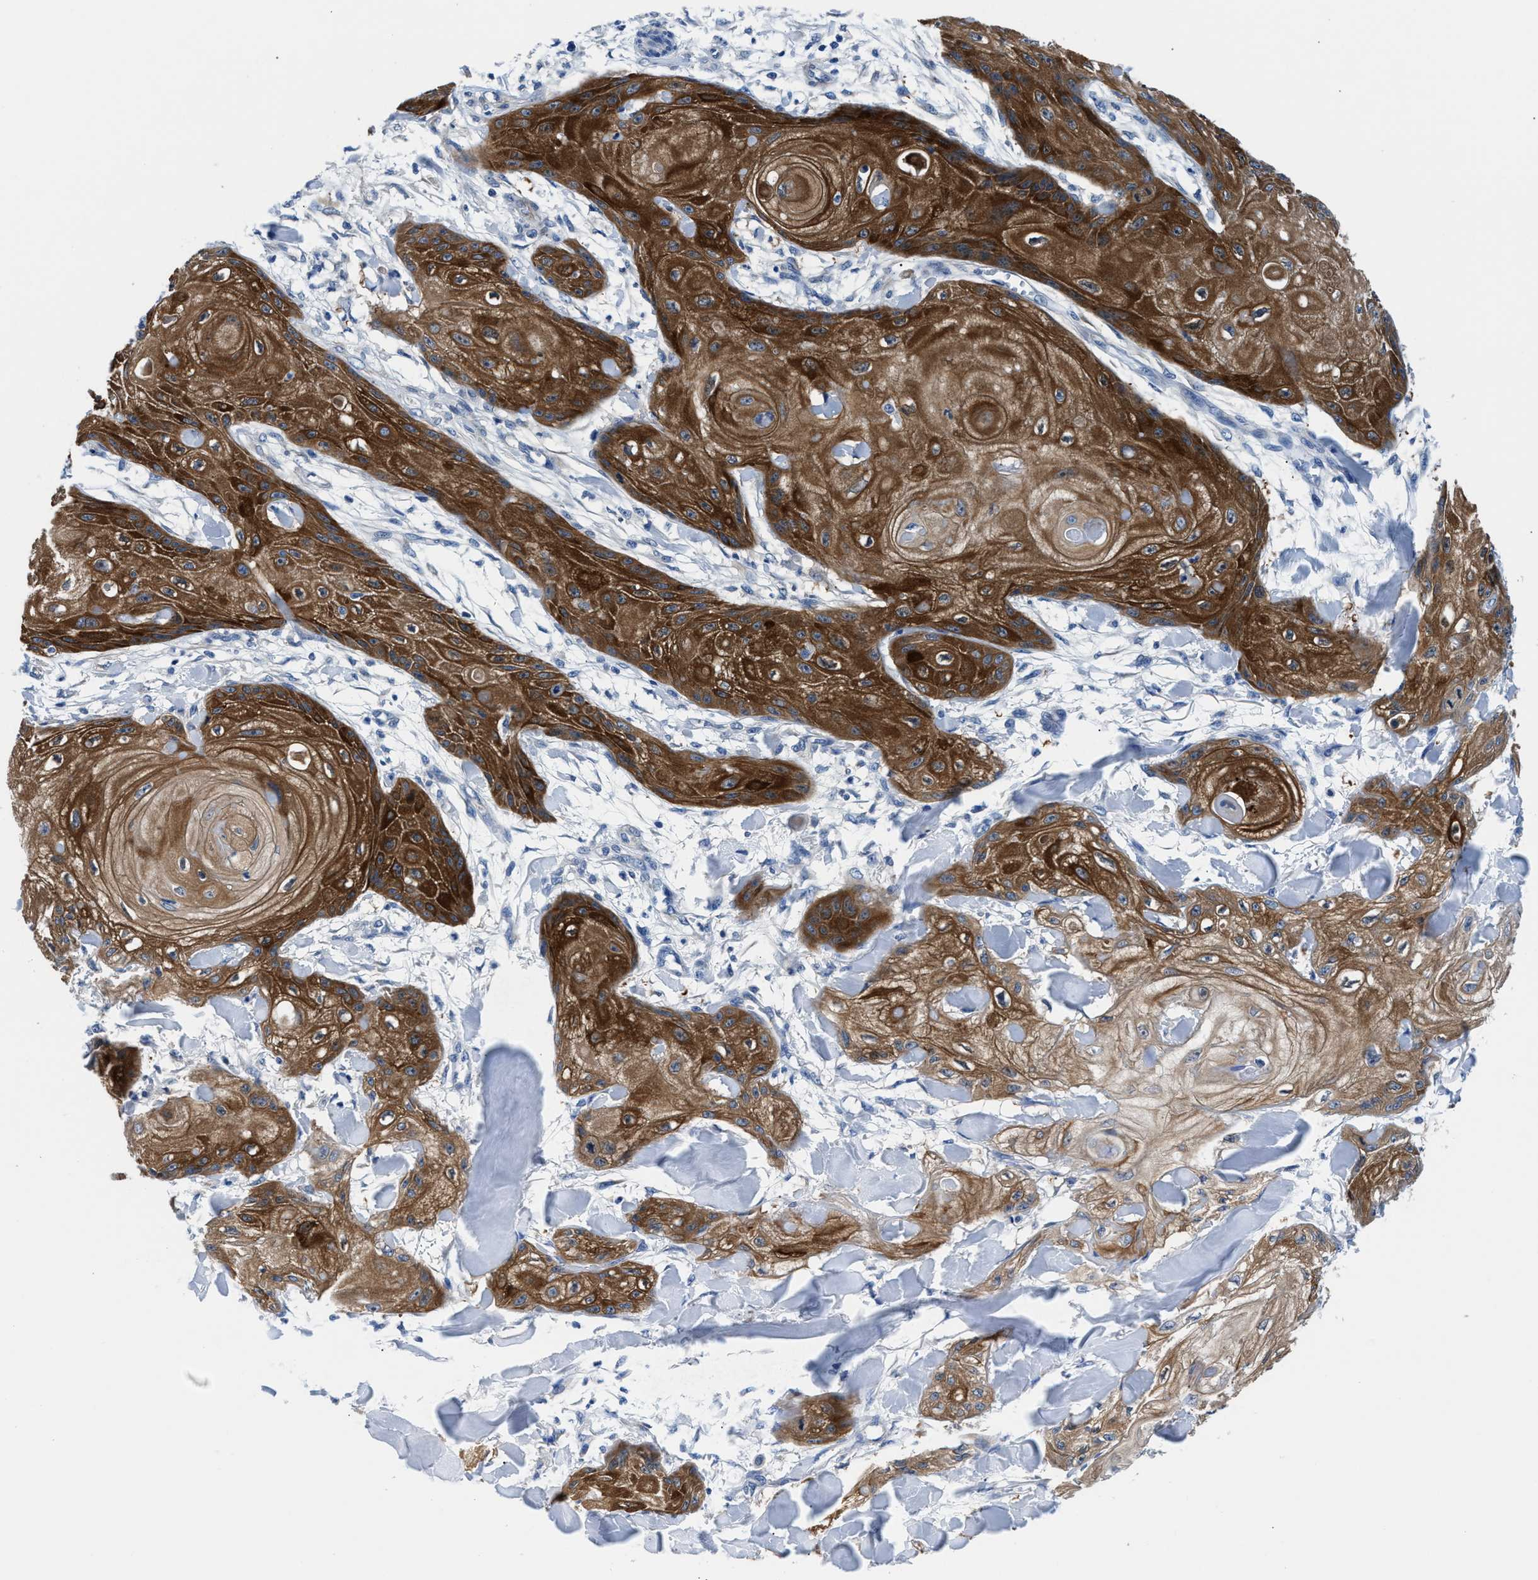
{"staining": {"intensity": "strong", "quantity": ">75%", "location": "cytoplasmic/membranous"}, "tissue": "skin cancer", "cell_type": "Tumor cells", "image_type": "cancer", "snomed": [{"axis": "morphology", "description": "Squamous cell carcinoma, NOS"}, {"axis": "topography", "description": "Skin"}], "caption": "Protein expression analysis of skin cancer (squamous cell carcinoma) shows strong cytoplasmic/membranous staining in about >75% of tumor cells. The staining was performed using DAB to visualize the protein expression in brown, while the nuclei were stained in blue with hematoxylin (Magnification: 20x).", "gene": "PARG", "patient": {"sex": "male", "age": 74}}